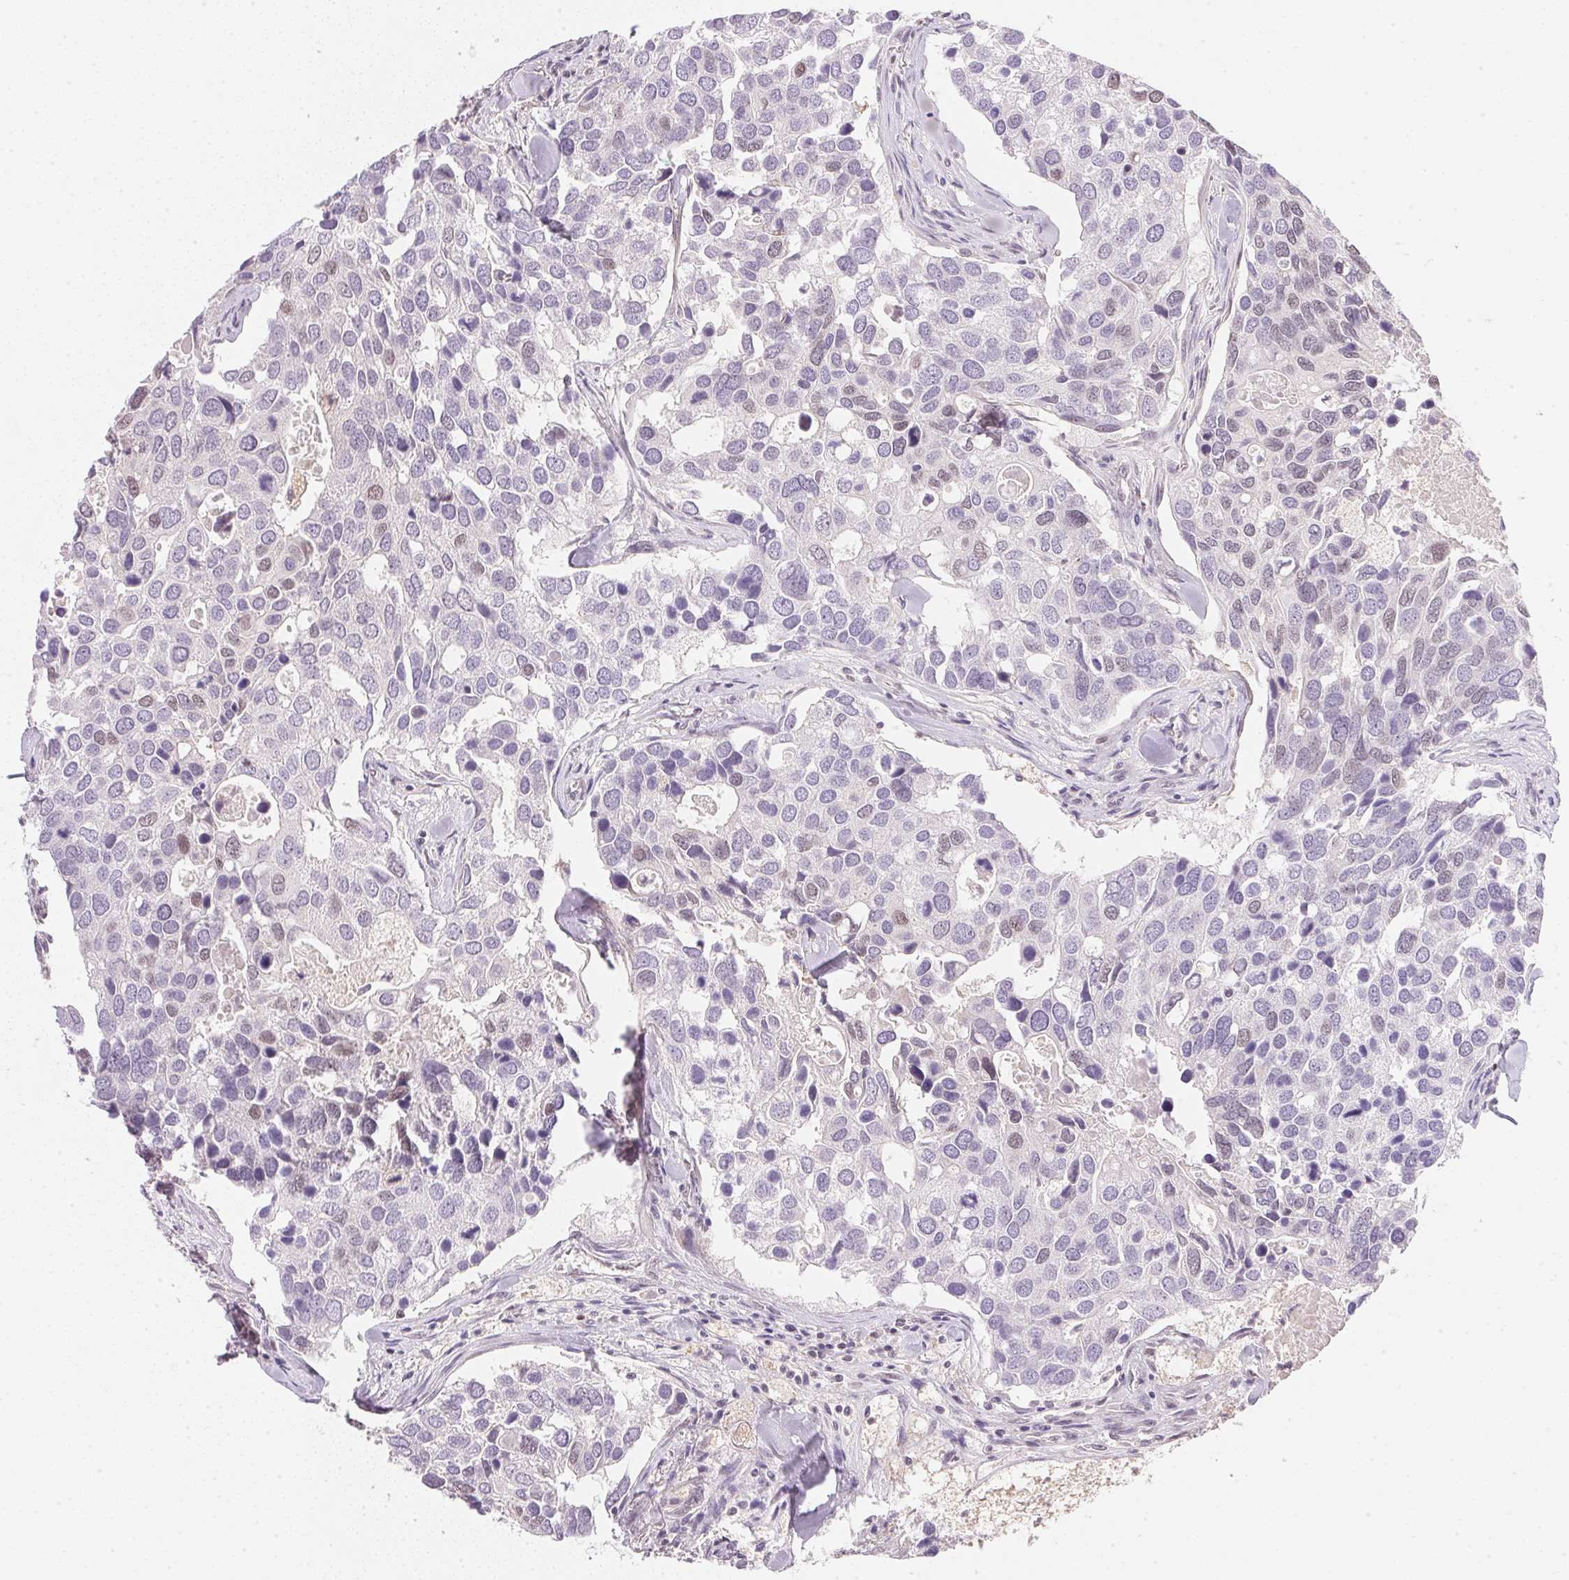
{"staining": {"intensity": "negative", "quantity": "none", "location": "none"}, "tissue": "breast cancer", "cell_type": "Tumor cells", "image_type": "cancer", "snomed": [{"axis": "morphology", "description": "Duct carcinoma"}, {"axis": "topography", "description": "Breast"}], "caption": "DAB immunohistochemical staining of human breast intraductal carcinoma reveals no significant expression in tumor cells. (DAB (3,3'-diaminobenzidine) IHC with hematoxylin counter stain).", "gene": "FNDC4", "patient": {"sex": "female", "age": 83}}